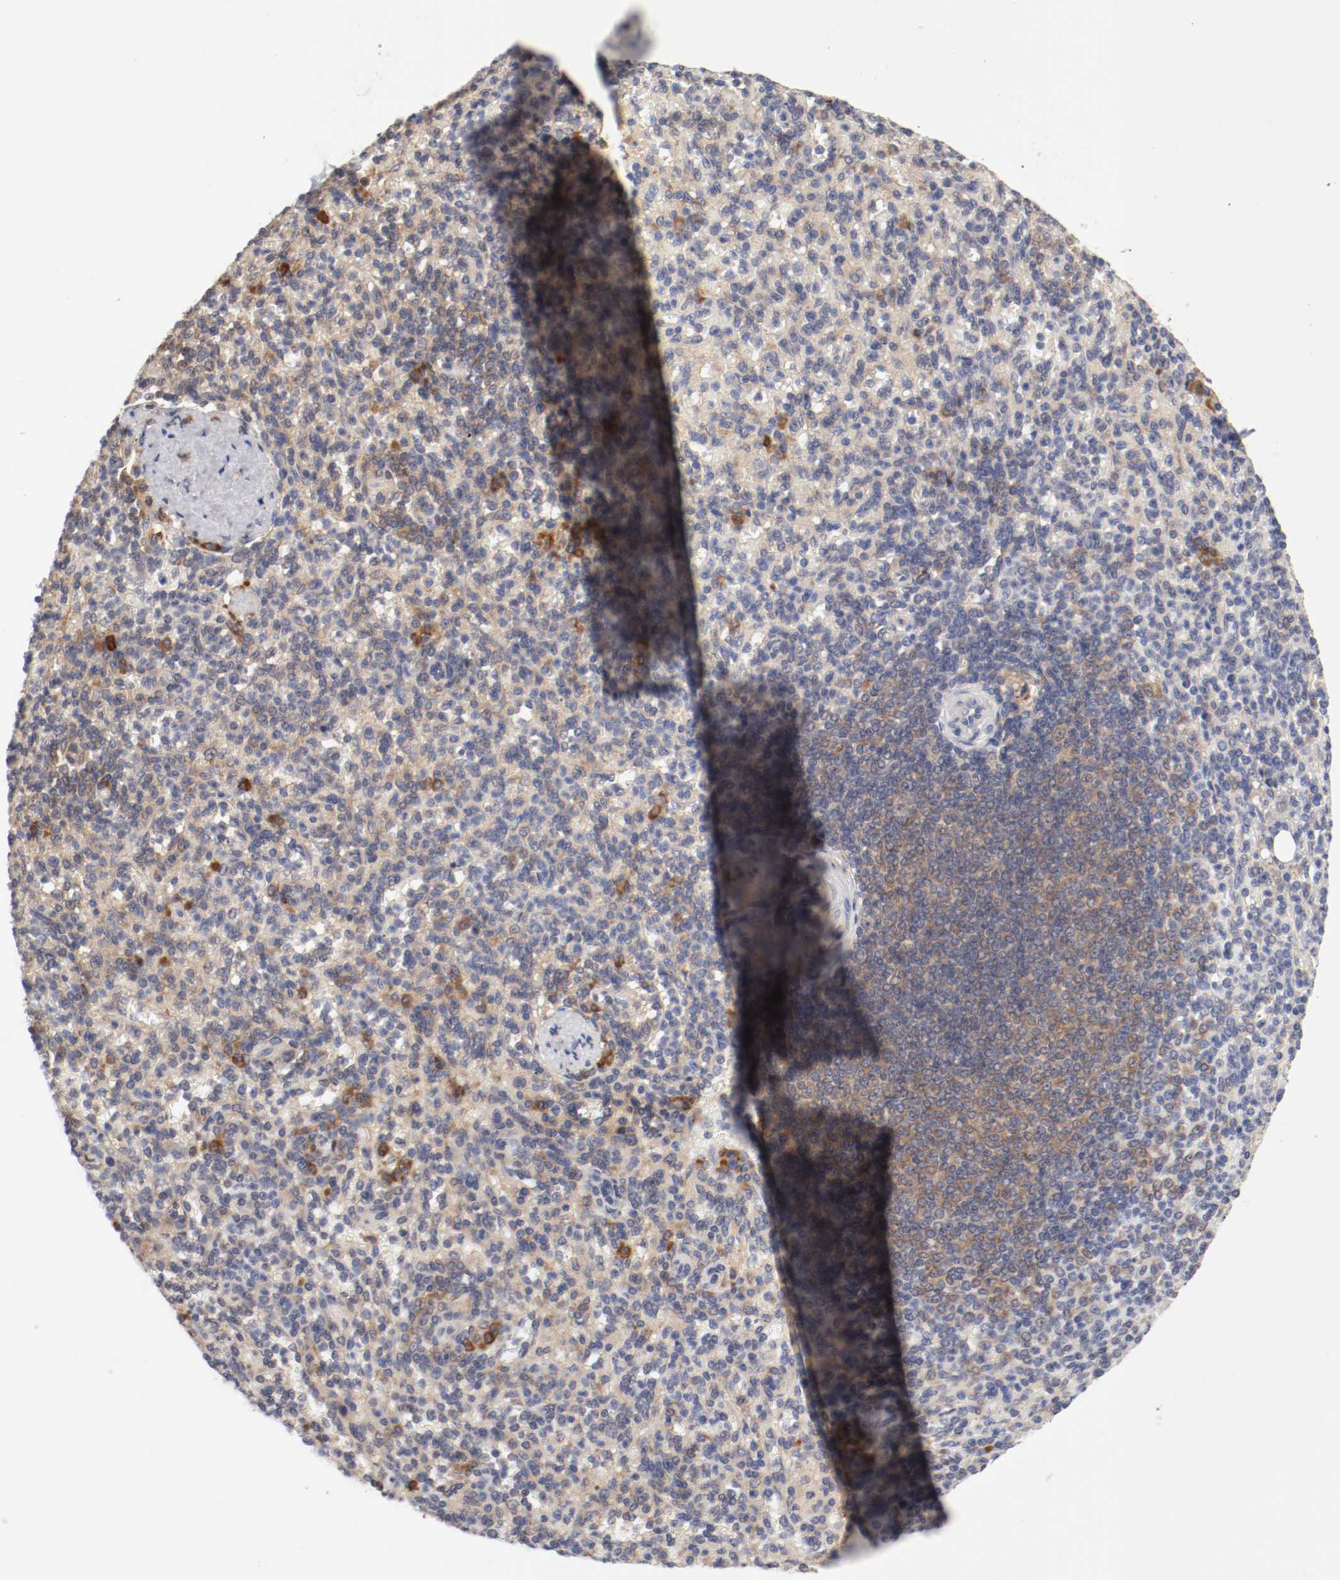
{"staining": {"intensity": "weak", "quantity": "25%-75%", "location": "cytoplasmic/membranous"}, "tissue": "spleen", "cell_type": "Cells in red pulp", "image_type": "normal", "snomed": [{"axis": "morphology", "description": "Normal tissue, NOS"}, {"axis": "topography", "description": "Spleen"}], "caption": "A high-resolution micrograph shows immunohistochemistry staining of unremarkable spleen, which displays weak cytoplasmic/membranous staining in approximately 25%-75% of cells in red pulp. The protein is stained brown, and the nuclei are stained in blue (DAB IHC with brightfield microscopy, high magnification).", "gene": "FKBP3", "patient": {"sex": "female", "age": 74}}